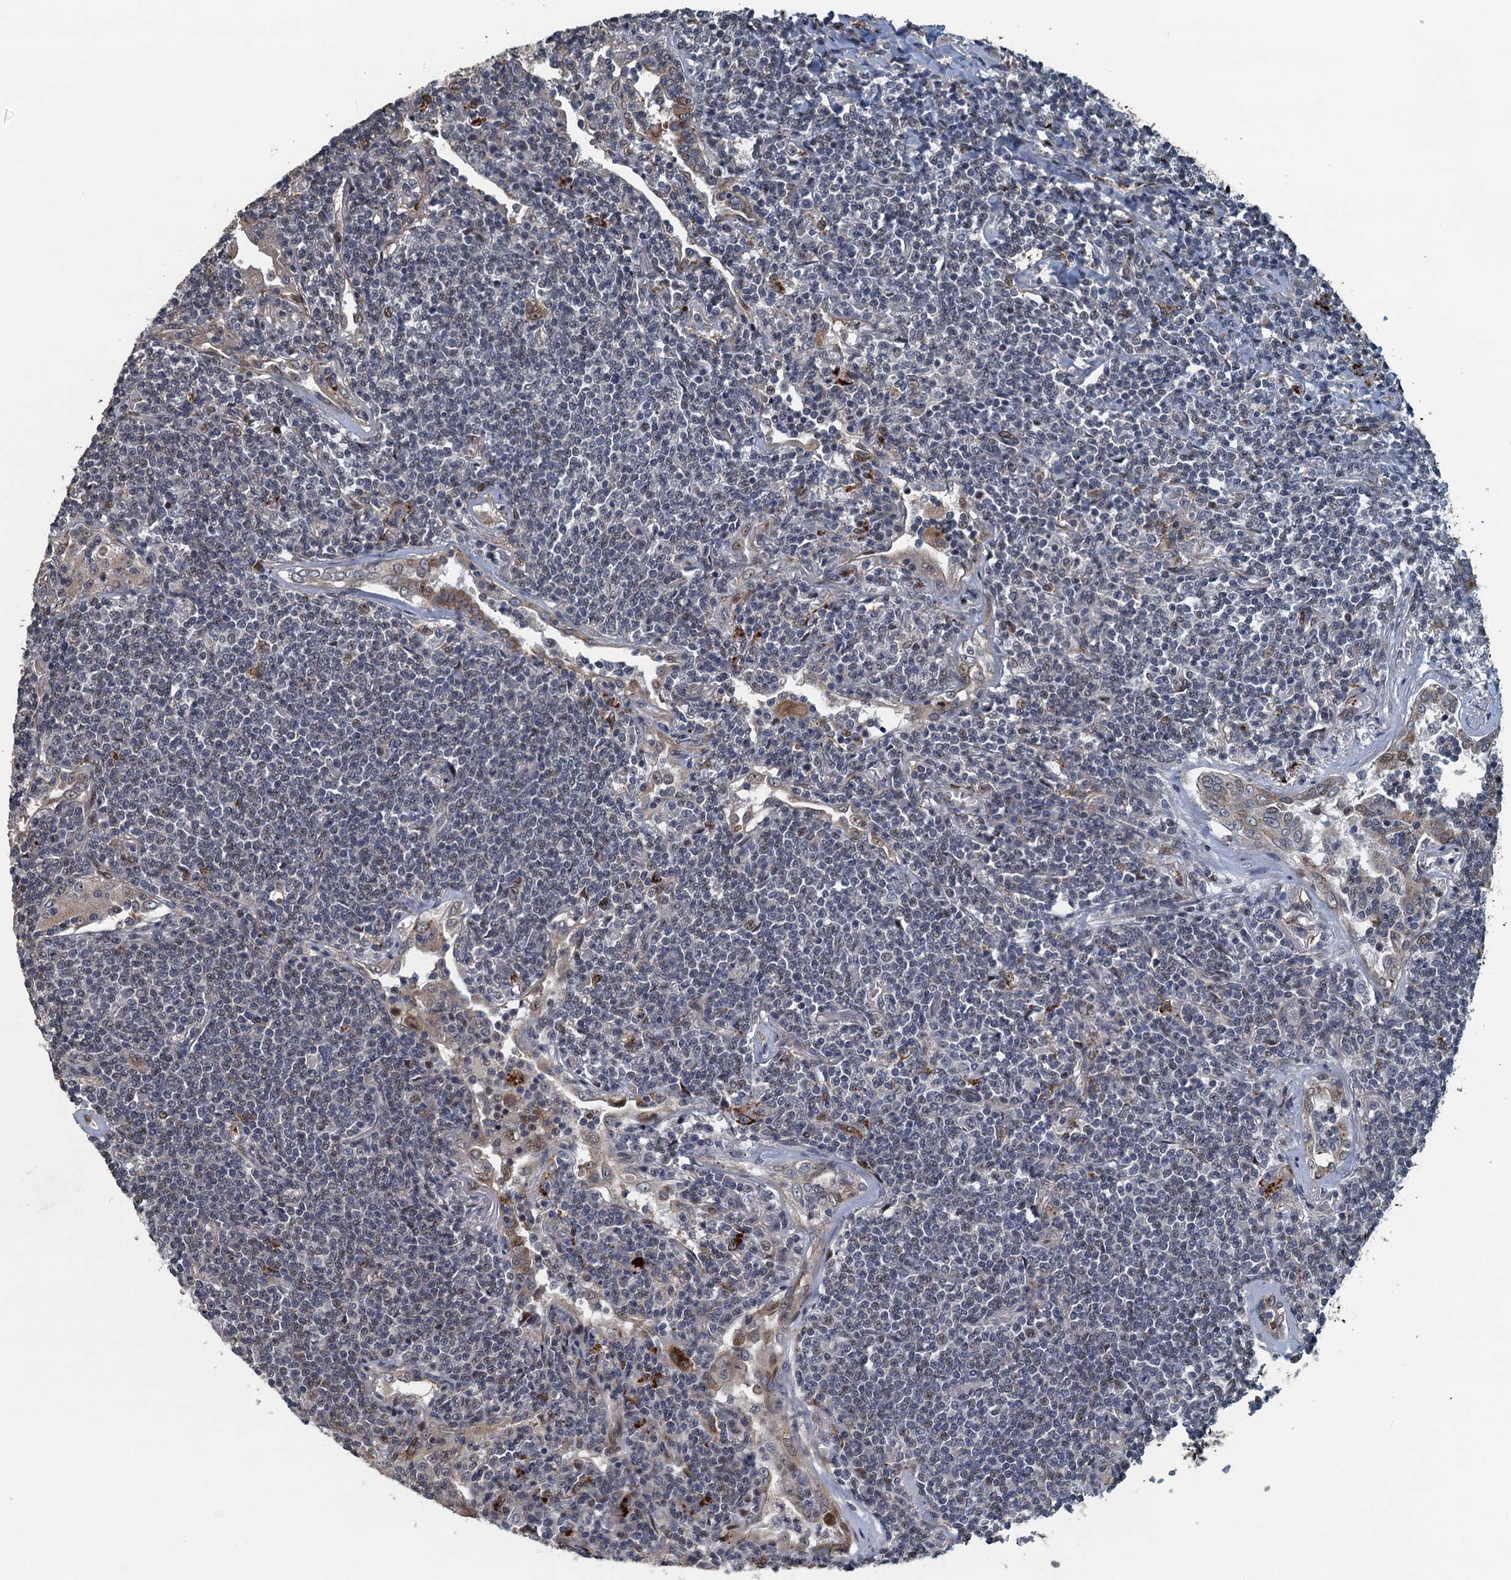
{"staining": {"intensity": "weak", "quantity": "<25%", "location": "nuclear"}, "tissue": "lymphoma", "cell_type": "Tumor cells", "image_type": "cancer", "snomed": [{"axis": "morphology", "description": "Malignant lymphoma, non-Hodgkin's type, Low grade"}, {"axis": "topography", "description": "Lung"}], "caption": "Immunohistochemistry of human malignant lymphoma, non-Hodgkin's type (low-grade) shows no positivity in tumor cells.", "gene": "AGRN", "patient": {"sex": "female", "age": 71}}